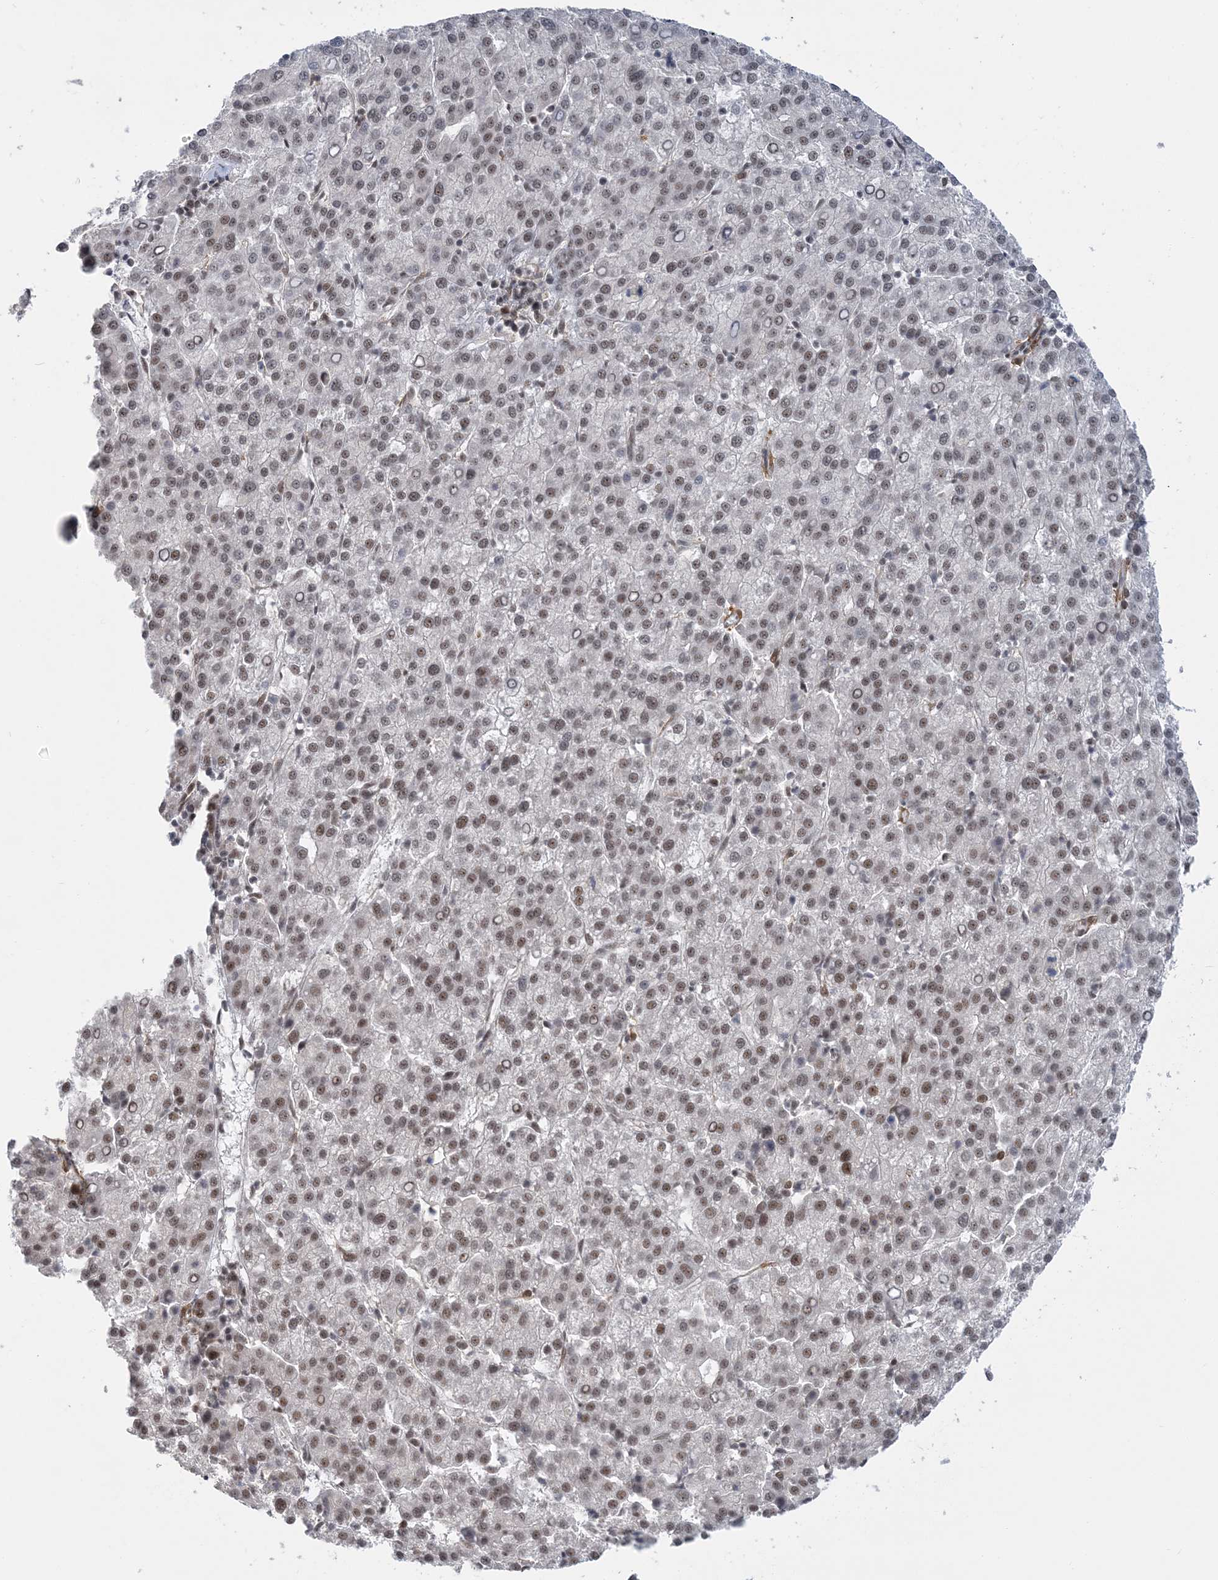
{"staining": {"intensity": "weak", "quantity": "25%-75%", "location": "nuclear"}, "tissue": "liver cancer", "cell_type": "Tumor cells", "image_type": "cancer", "snomed": [{"axis": "morphology", "description": "Carcinoma, Hepatocellular, NOS"}, {"axis": "topography", "description": "Liver"}], "caption": "Immunohistochemical staining of human liver cancer (hepatocellular carcinoma) reveals low levels of weak nuclear protein positivity in about 25%-75% of tumor cells. (brown staining indicates protein expression, while blue staining denotes nuclei).", "gene": "PLRG1", "patient": {"sex": "female", "age": 58}}